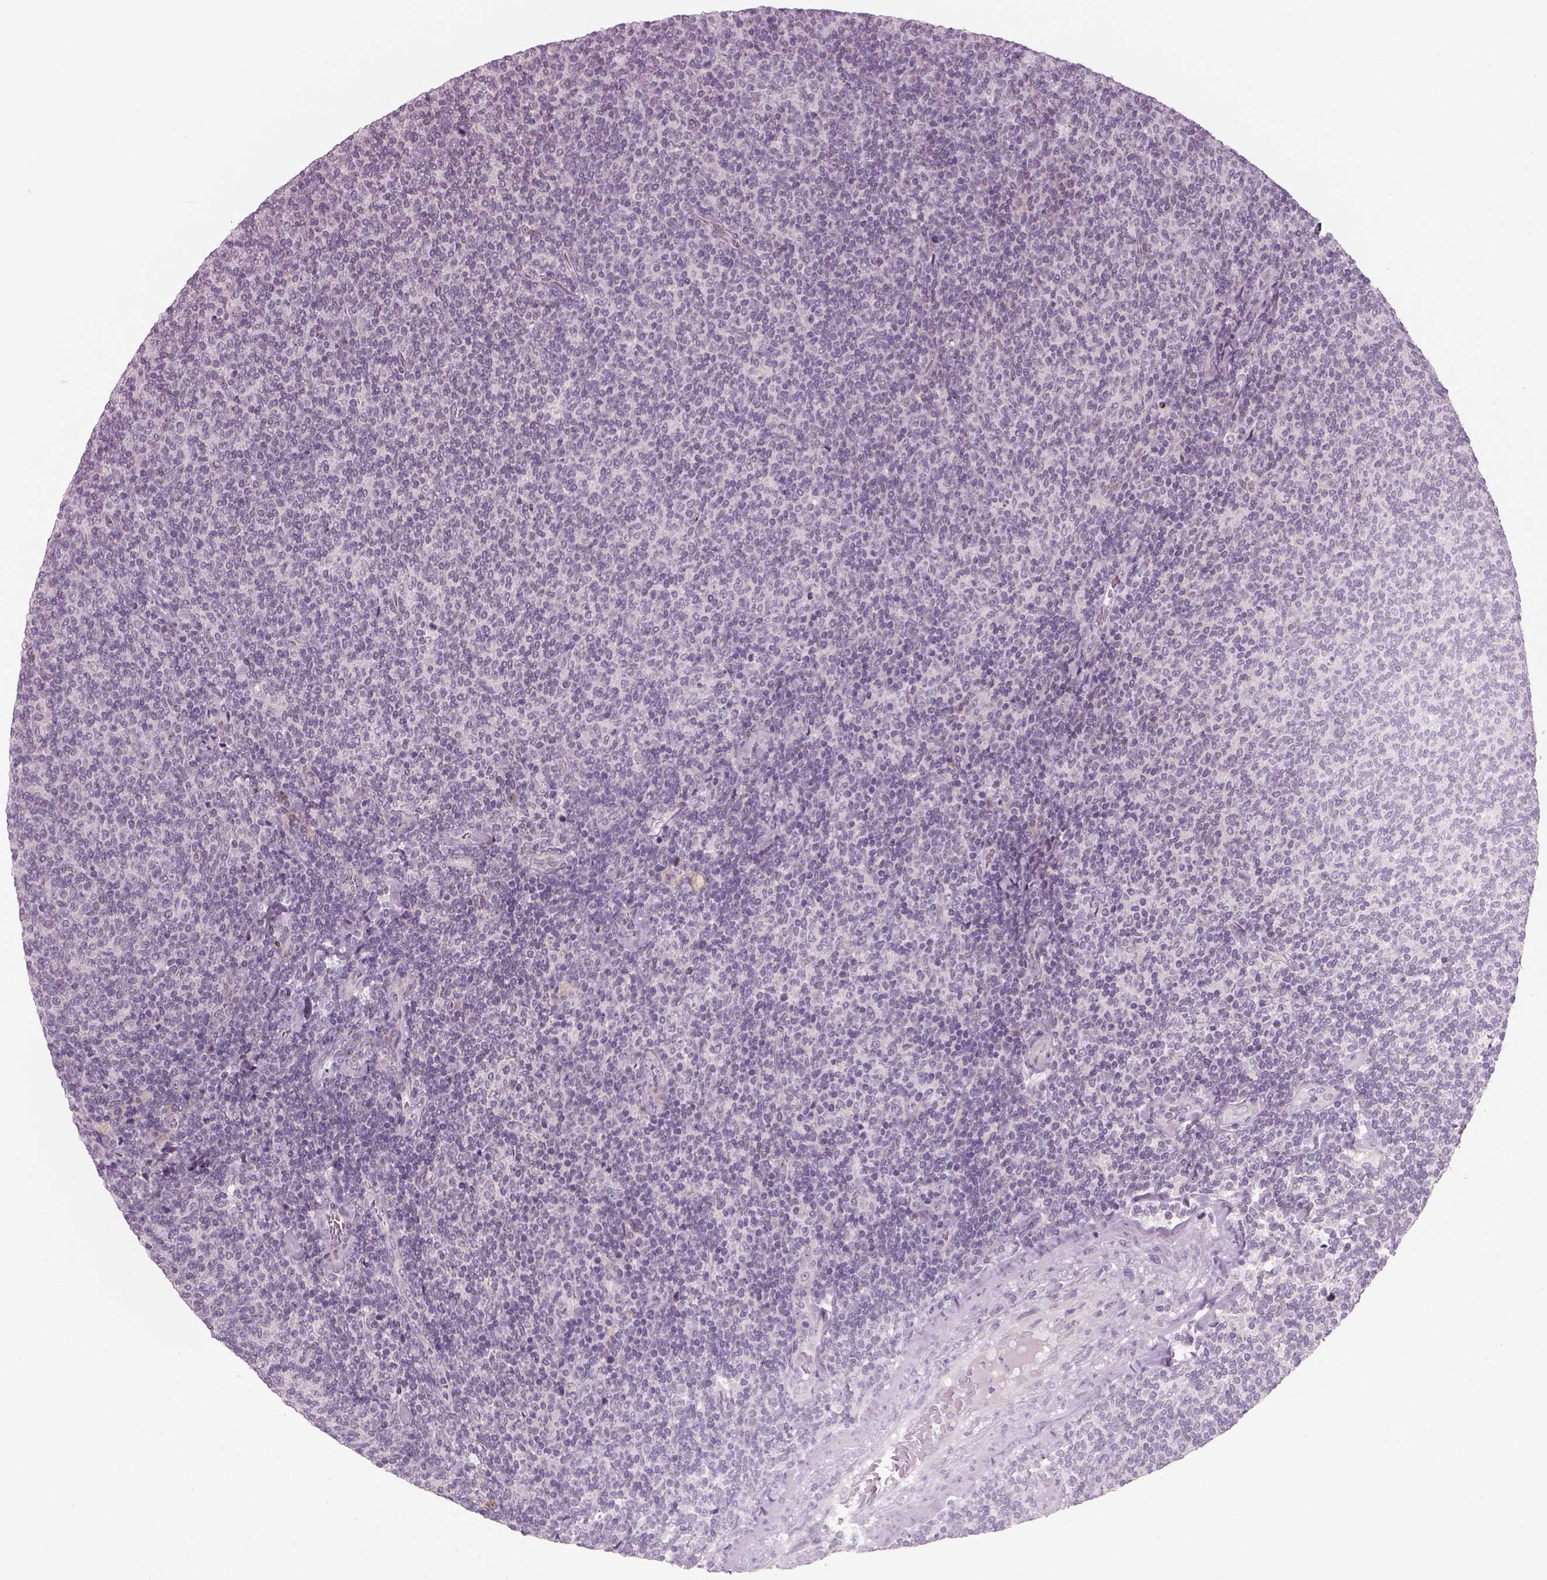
{"staining": {"intensity": "negative", "quantity": "none", "location": "none"}, "tissue": "lymphoma", "cell_type": "Tumor cells", "image_type": "cancer", "snomed": [{"axis": "morphology", "description": "Malignant lymphoma, non-Hodgkin's type, Low grade"}, {"axis": "topography", "description": "Lymph node"}], "caption": "This is an immunohistochemistry (IHC) micrograph of malignant lymphoma, non-Hodgkin's type (low-grade). There is no positivity in tumor cells.", "gene": "PENK", "patient": {"sex": "male", "age": 52}}